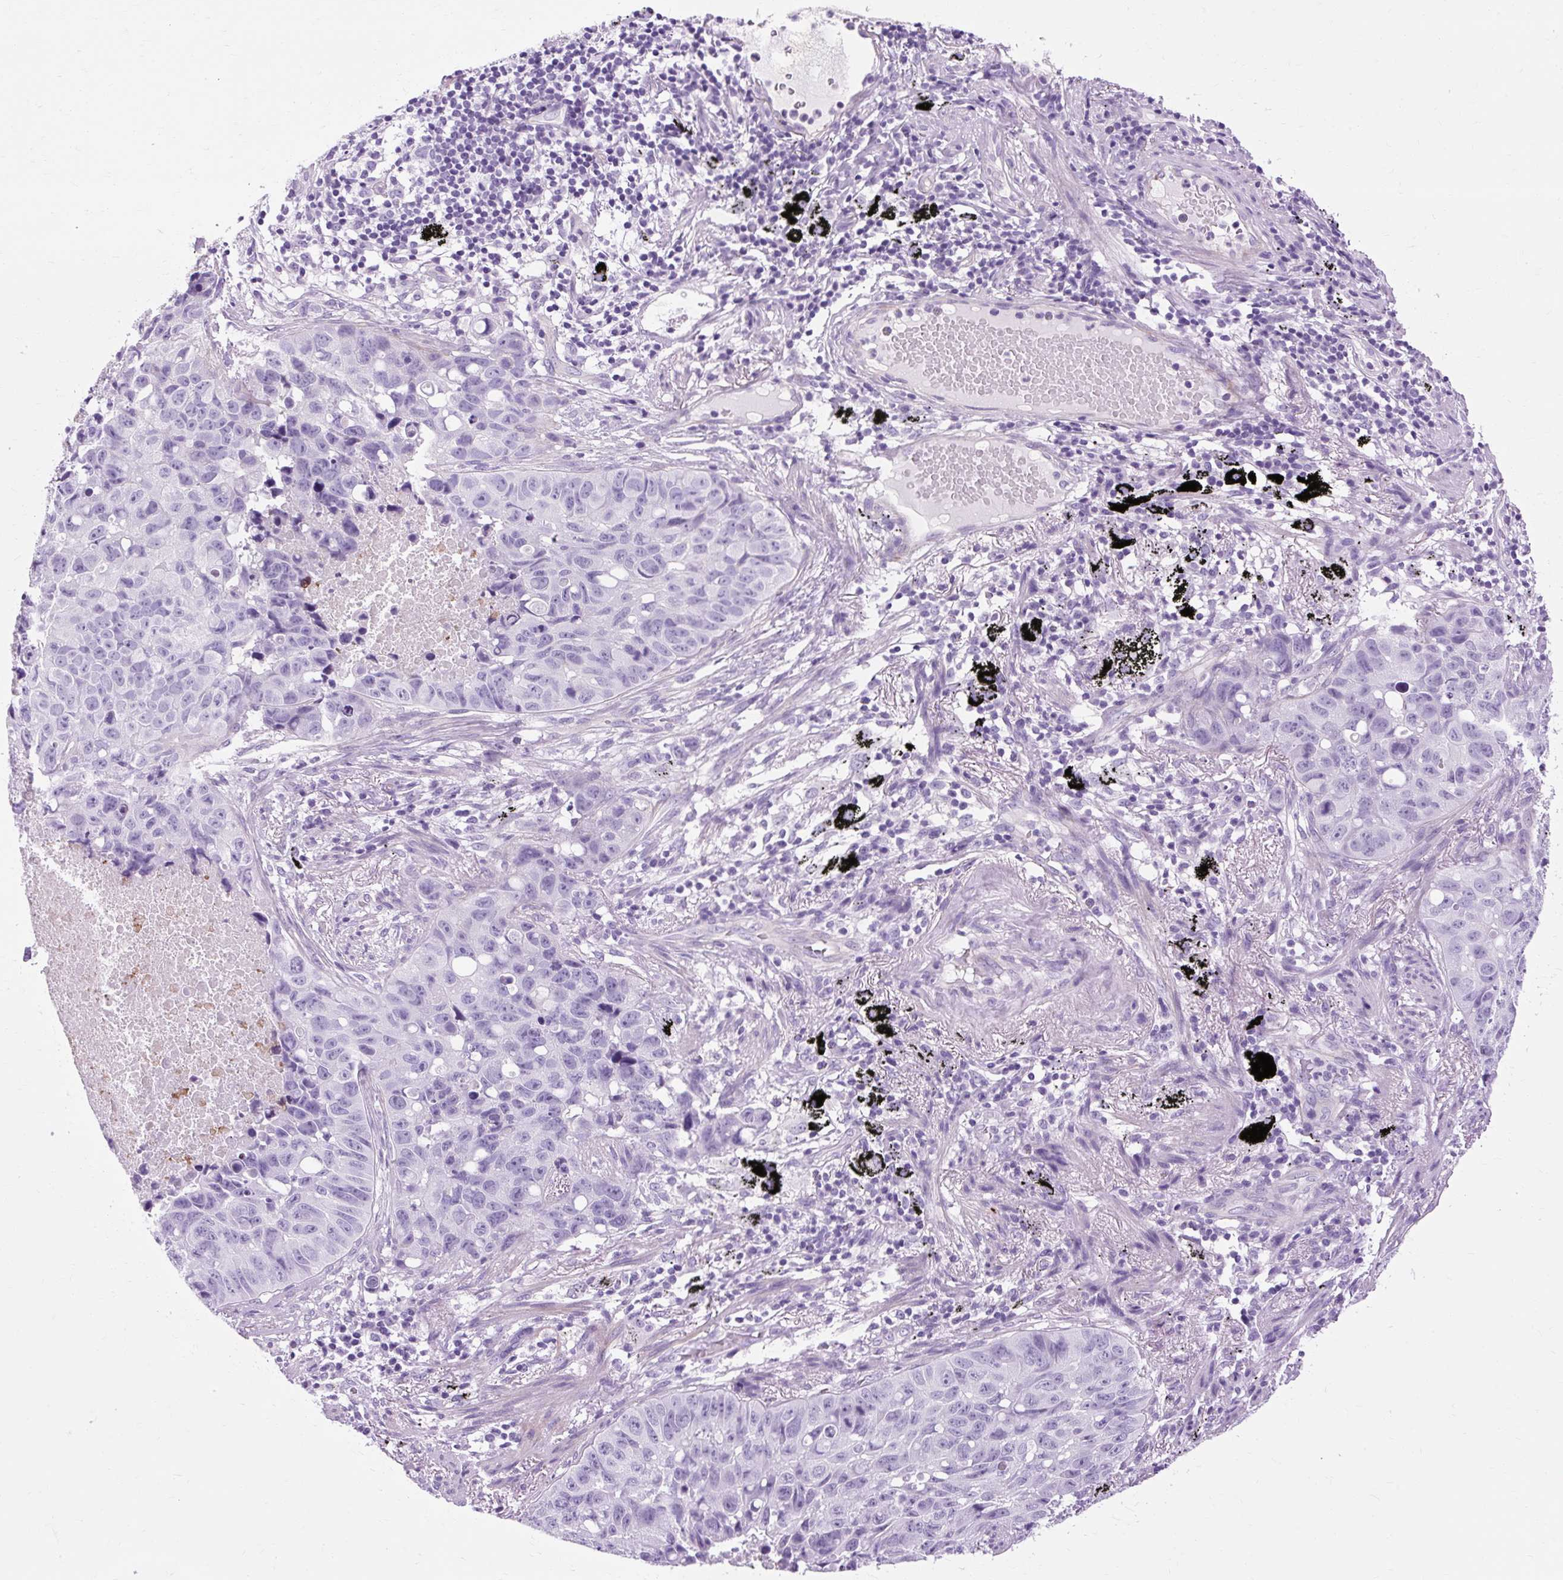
{"staining": {"intensity": "negative", "quantity": "none", "location": "none"}, "tissue": "lung cancer", "cell_type": "Tumor cells", "image_type": "cancer", "snomed": [{"axis": "morphology", "description": "Squamous cell carcinoma, NOS"}, {"axis": "topography", "description": "Lung"}], "caption": "DAB immunohistochemical staining of lung cancer (squamous cell carcinoma) displays no significant positivity in tumor cells.", "gene": "OOEP", "patient": {"sex": "male", "age": 60}}